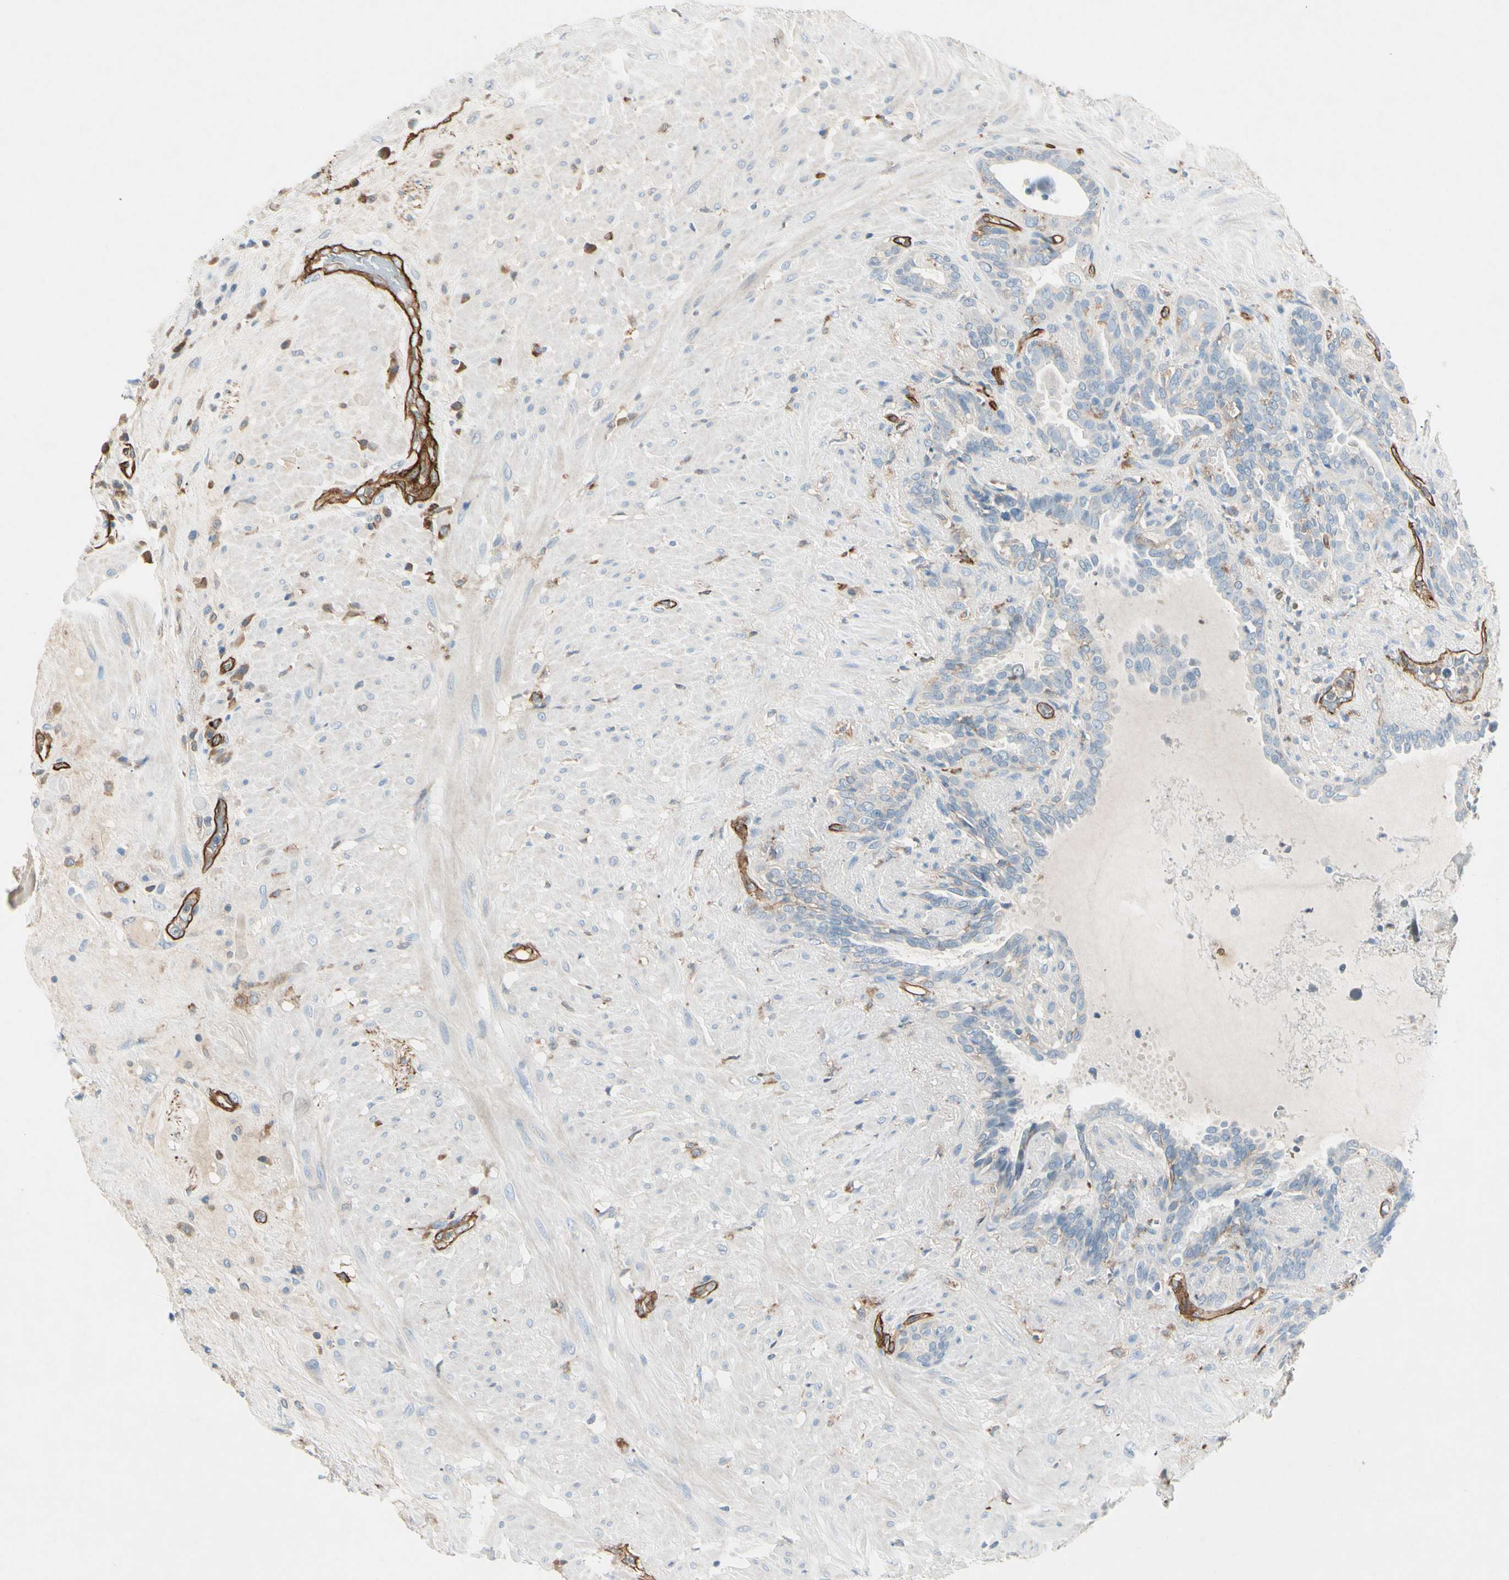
{"staining": {"intensity": "weak", "quantity": "<25%", "location": "cytoplasmic/membranous"}, "tissue": "seminal vesicle", "cell_type": "Glandular cells", "image_type": "normal", "snomed": [{"axis": "morphology", "description": "Normal tissue, NOS"}, {"axis": "topography", "description": "Seminal veicle"}], "caption": "This is a histopathology image of immunohistochemistry staining of unremarkable seminal vesicle, which shows no staining in glandular cells.", "gene": "CD93", "patient": {"sex": "male", "age": 61}}